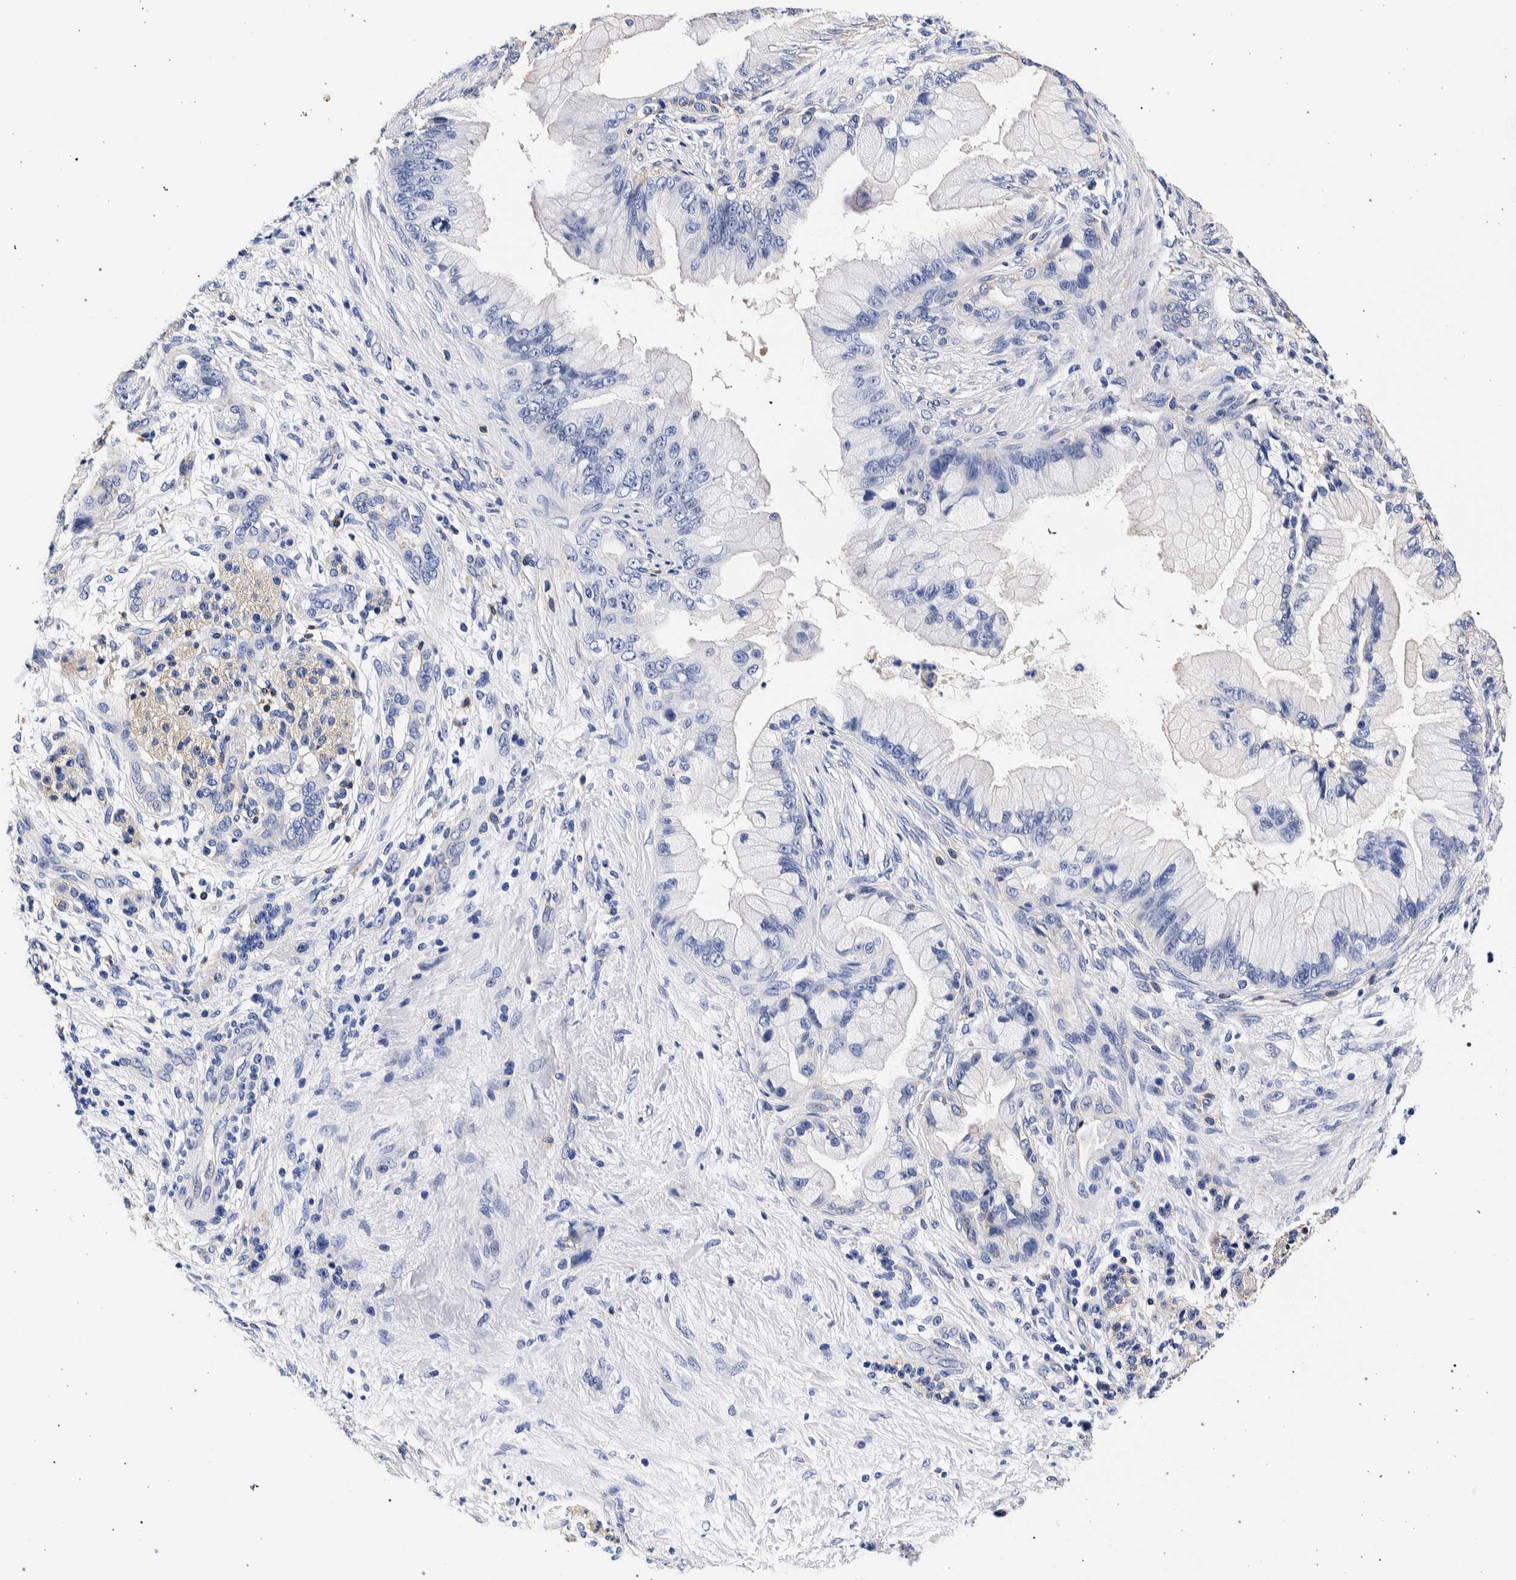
{"staining": {"intensity": "negative", "quantity": "none", "location": "none"}, "tissue": "pancreatic cancer", "cell_type": "Tumor cells", "image_type": "cancer", "snomed": [{"axis": "morphology", "description": "Adenocarcinoma, NOS"}, {"axis": "topography", "description": "Pancreas"}], "caption": "This is a histopathology image of immunohistochemistry (IHC) staining of pancreatic cancer (adenocarcinoma), which shows no positivity in tumor cells.", "gene": "NIBAN2", "patient": {"sex": "male", "age": 59}}